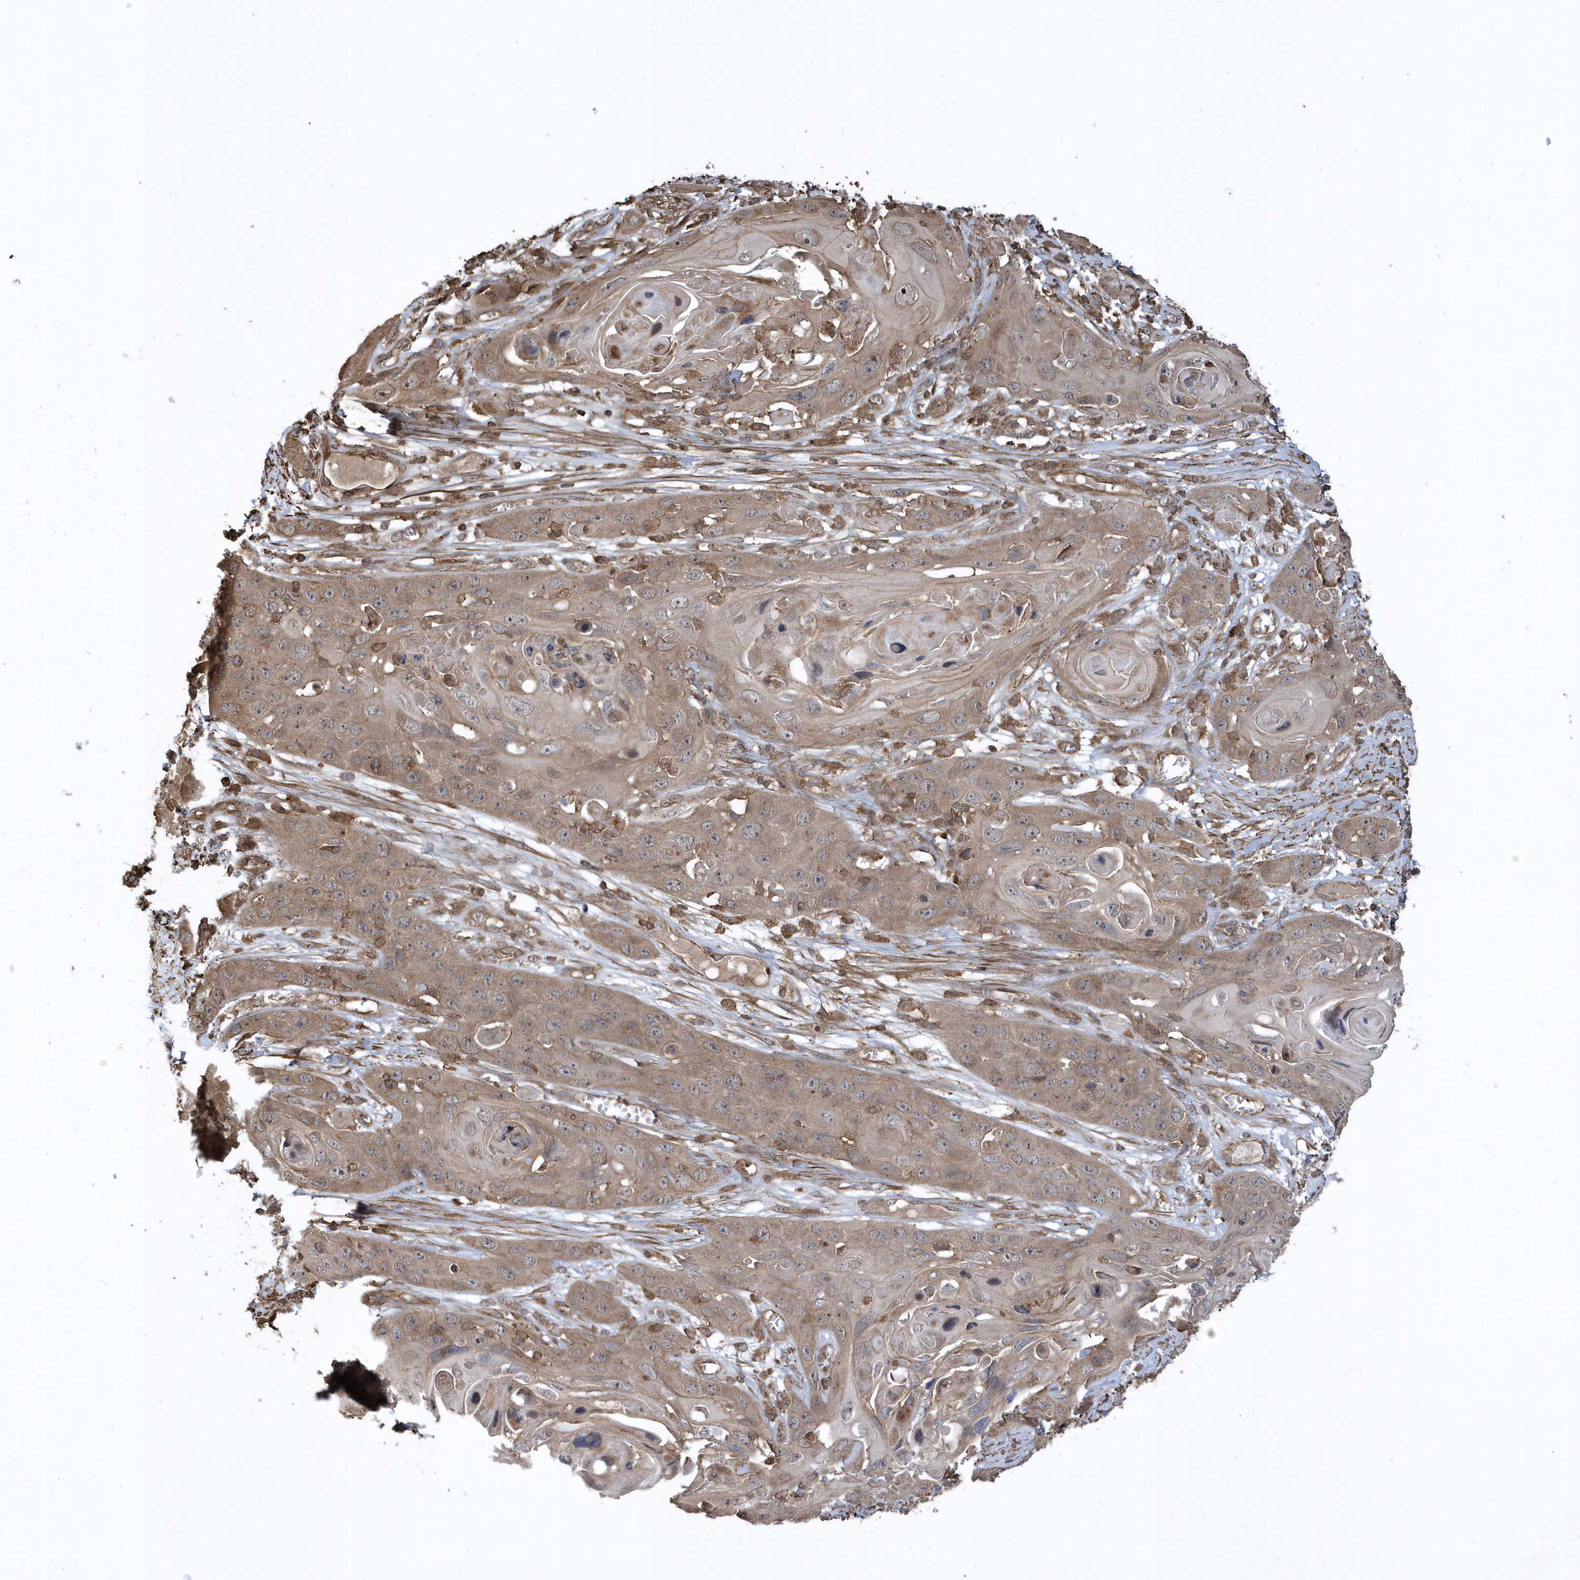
{"staining": {"intensity": "weak", "quantity": ">75%", "location": "cytoplasmic/membranous"}, "tissue": "skin cancer", "cell_type": "Tumor cells", "image_type": "cancer", "snomed": [{"axis": "morphology", "description": "Squamous cell carcinoma, NOS"}, {"axis": "topography", "description": "Skin"}], "caption": "Protein expression analysis of skin squamous cell carcinoma exhibits weak cytoplasmic/membranous expression in approximately >75% of tumor cells.", "gene": "SENP8", "patient": {"sex": "male", "age": 55}}